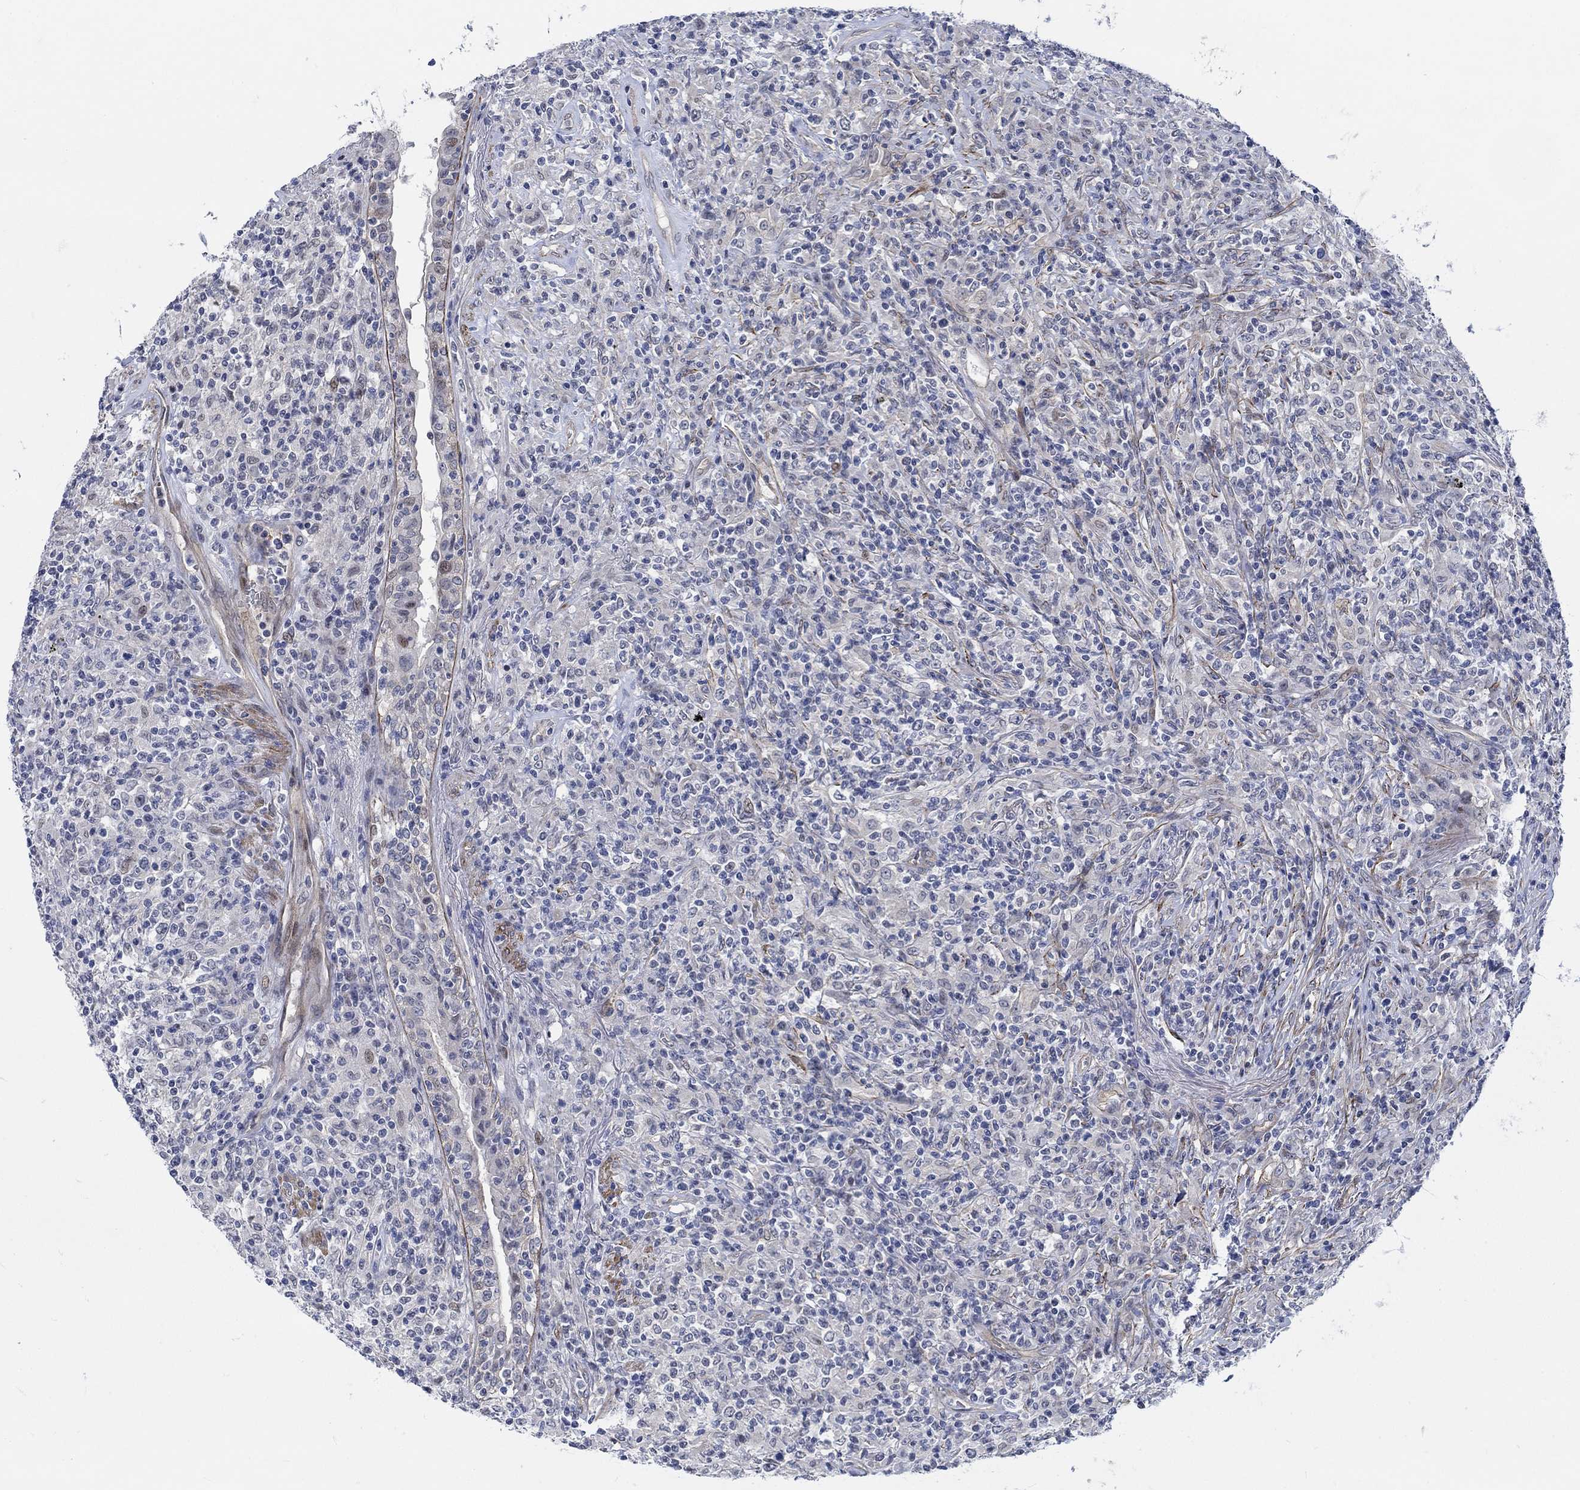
{"staining": {"intensity": "negative", "quantity": "none", "location": "none"}, "tissue": "lymphoma", "cell_type": "Tumor cells", "image_type": "cancer", "snomed": [{"axis": "morphology", "description": "Malignant lymphoma, non-Hodgkin's type, High grade"}, {"axis": "topography", "description": "Lung"}], "caption": "Protein analysis of high-grade malignant lymphoma, non-Hodgkin's type displays no significant expression in tumor cells.", "gene": "KCNH8", "patient": {"sex": "male", "age": 79}}